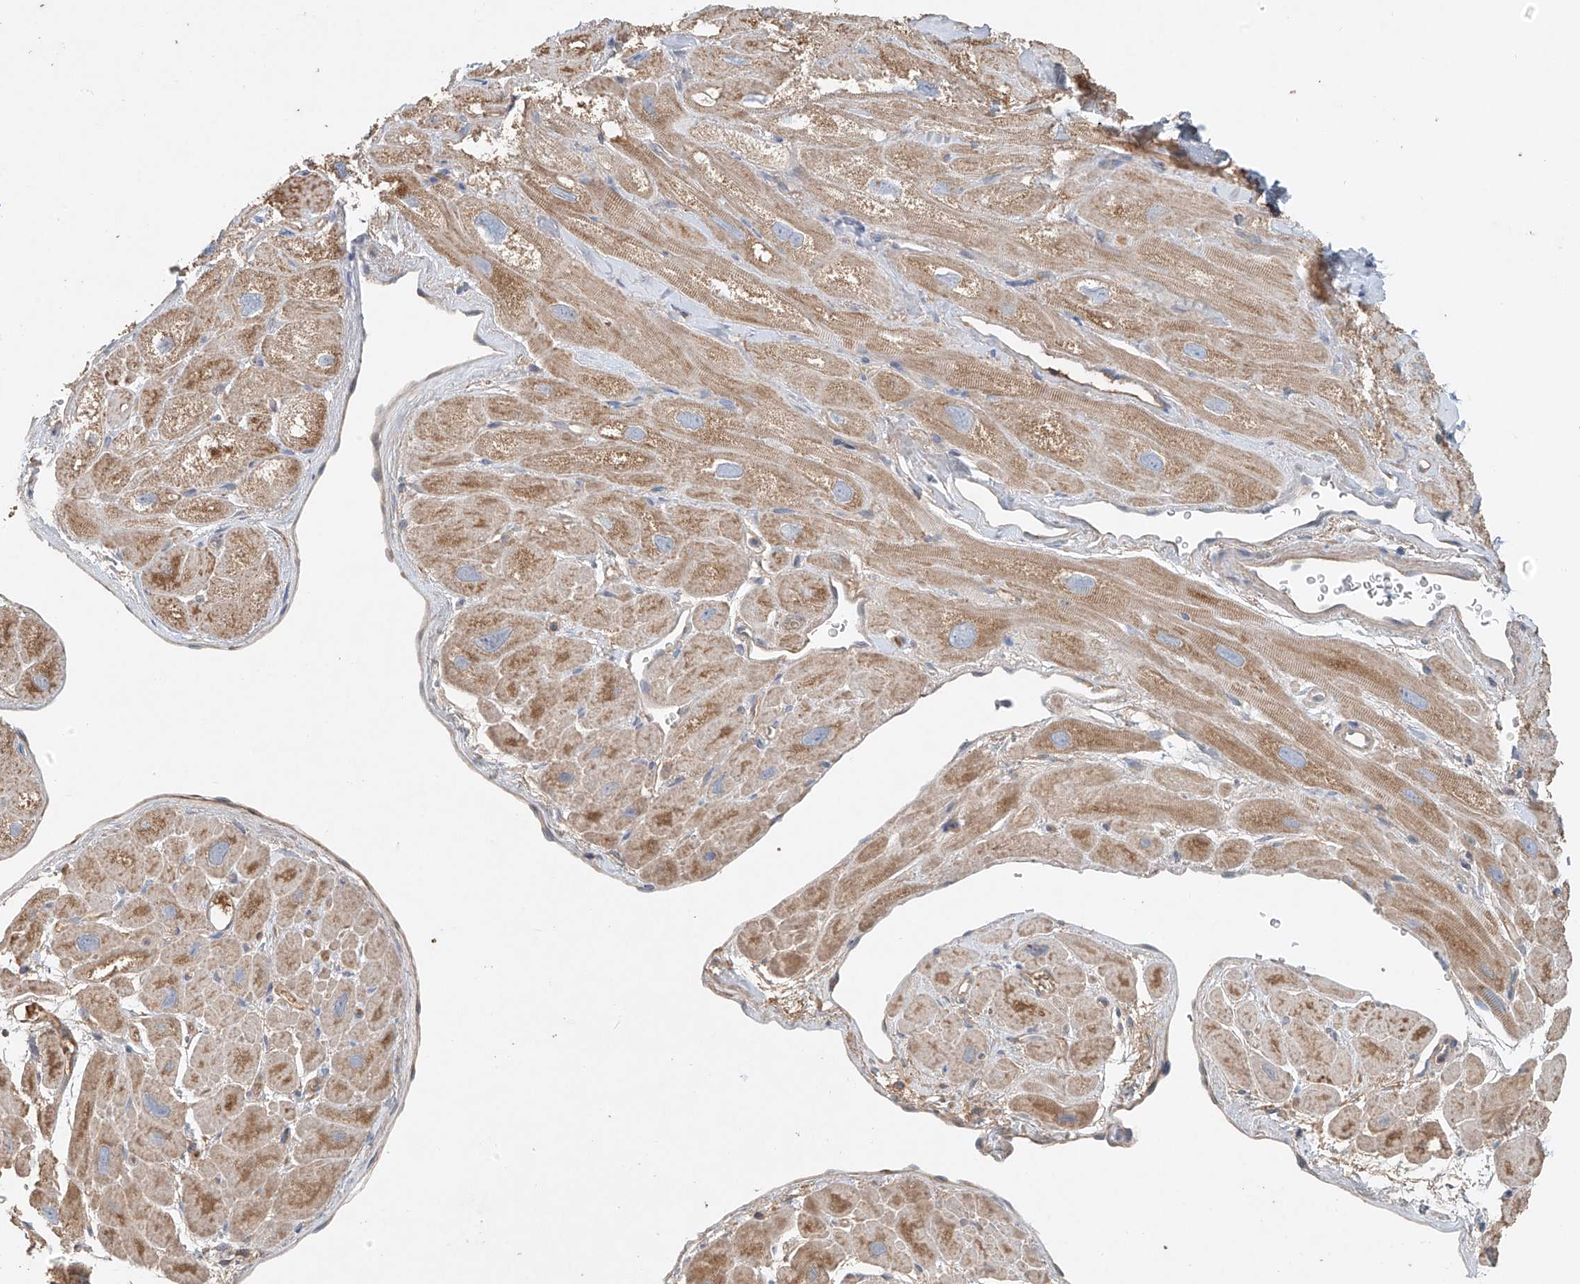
{"staining": {"intensity": "moderate", "quantity": ">75%", "location": "cytoplasmic/membranous"}, "tissue": "heart muscle", "cell_type": "Cardiomyocytes", "image_type": "normal", "snomed": [{"axis": "morphology", "description": "Normal tissue, NOS"}, {"axis": "topography", "description": "Heart"}], "caption": "Heart muscle stained for a protein (brown) reveals moderate cytoplasmic/membranous positive expression in about >75% of cardiomyocytes.", "gene": "GNB1L", "patient": {"sex": "male", "age": 49}}